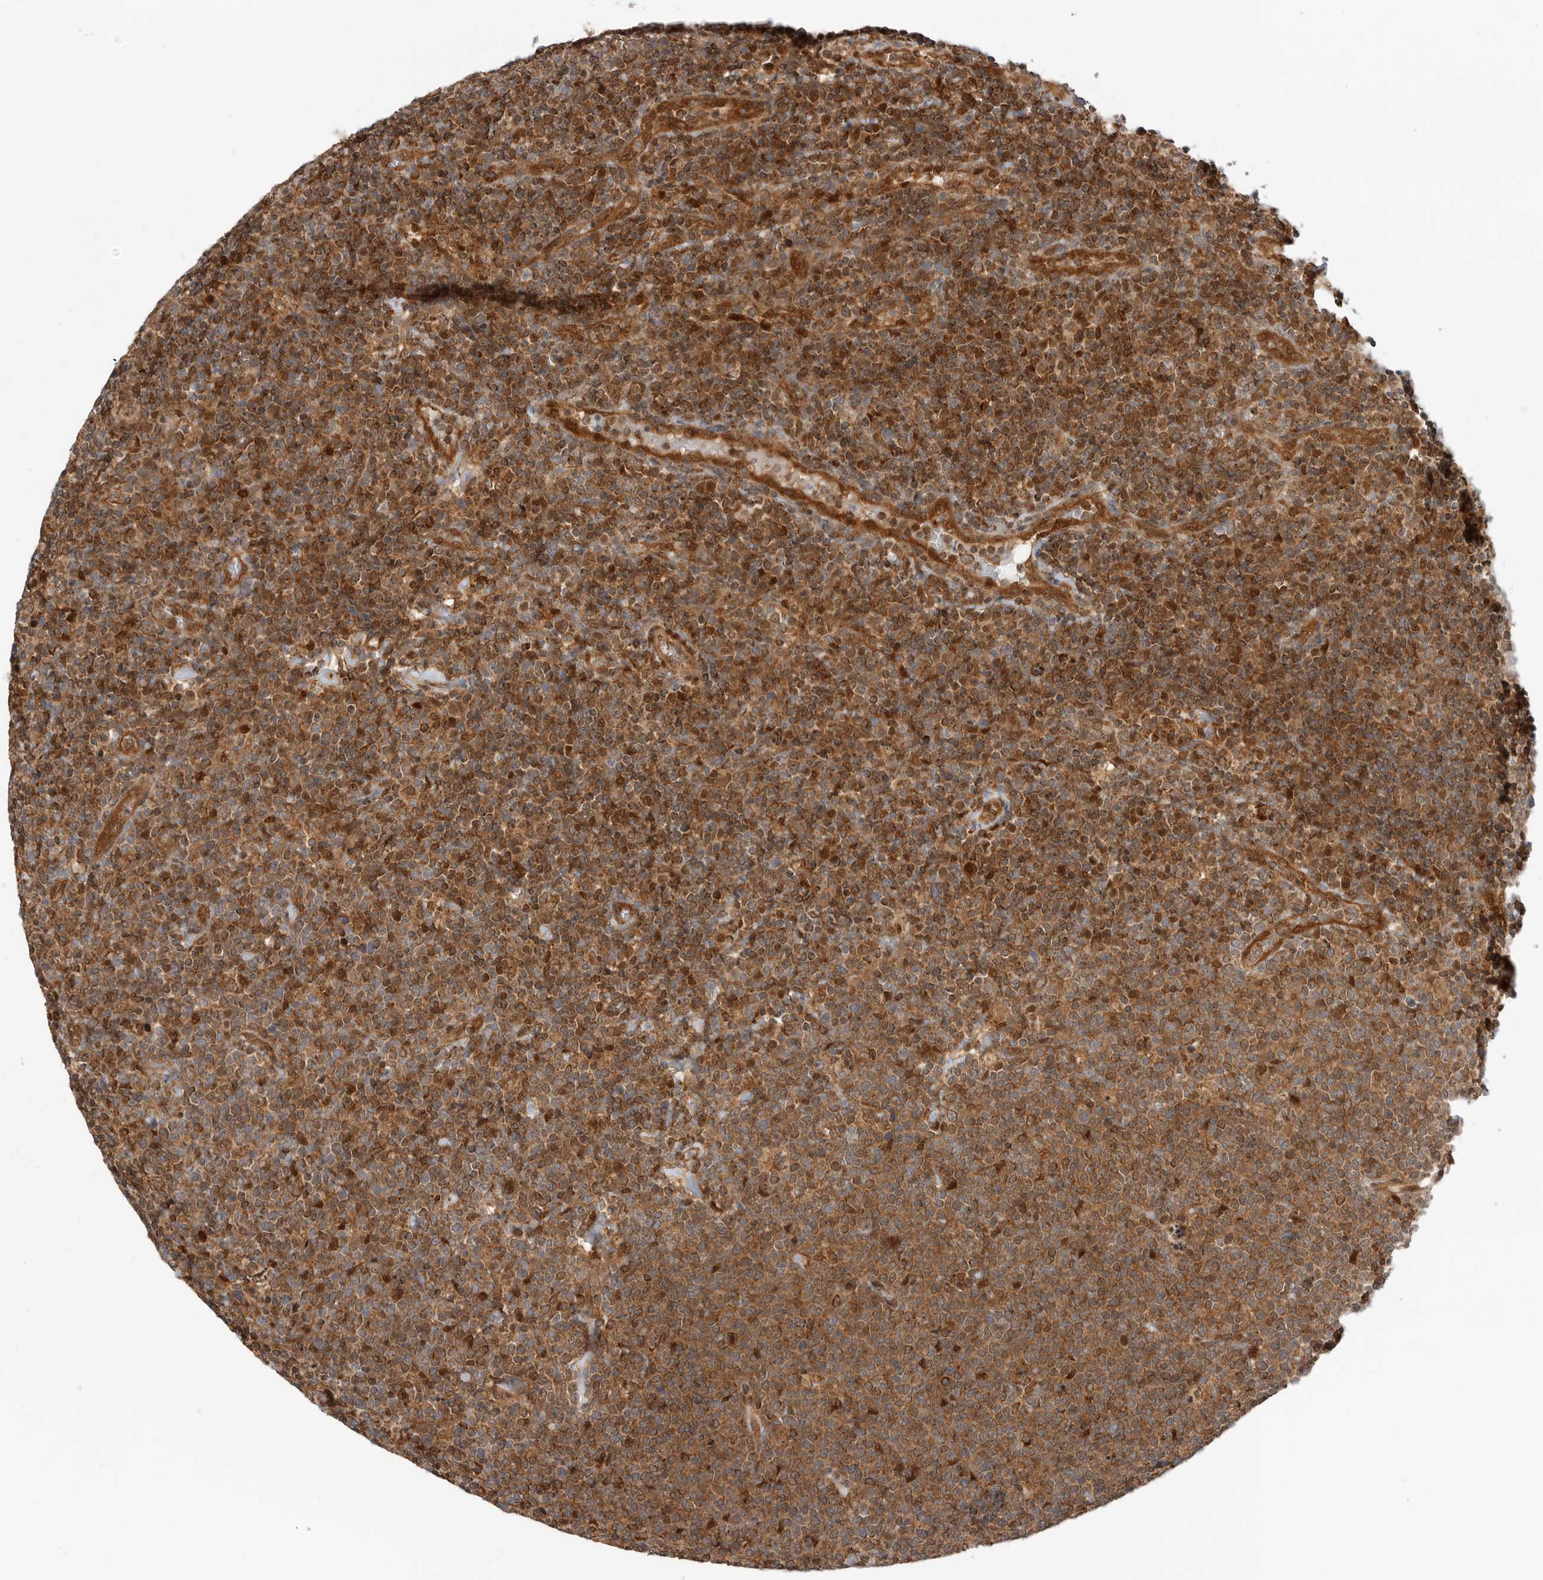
{"staining": {"intensity": "moderate", "quantity": ">75%", "location": "cytoplasmic/membranous"}, "tissue": "lymphoma", "cell_type": "Tumor cells", "image_type": "cancer", "snomed": [{"axis": "morphology", "description": "Malignant lymphoma, non-Hodgkin's type, High grade"}, {"axis": "topography", "description": "Lymph node"}], "caption": "This image displays high-grade malignant lymphoma, non-Hodgkin's type stained with immunohistochemistry to label a protein in brown. The cytoplasmic/membranous of tumor cells show moderate positivity for the protein. Nuclei are counter-stained blue.", "gene": "DCAF8", "patient": {"sex": "male", "age": 61}}